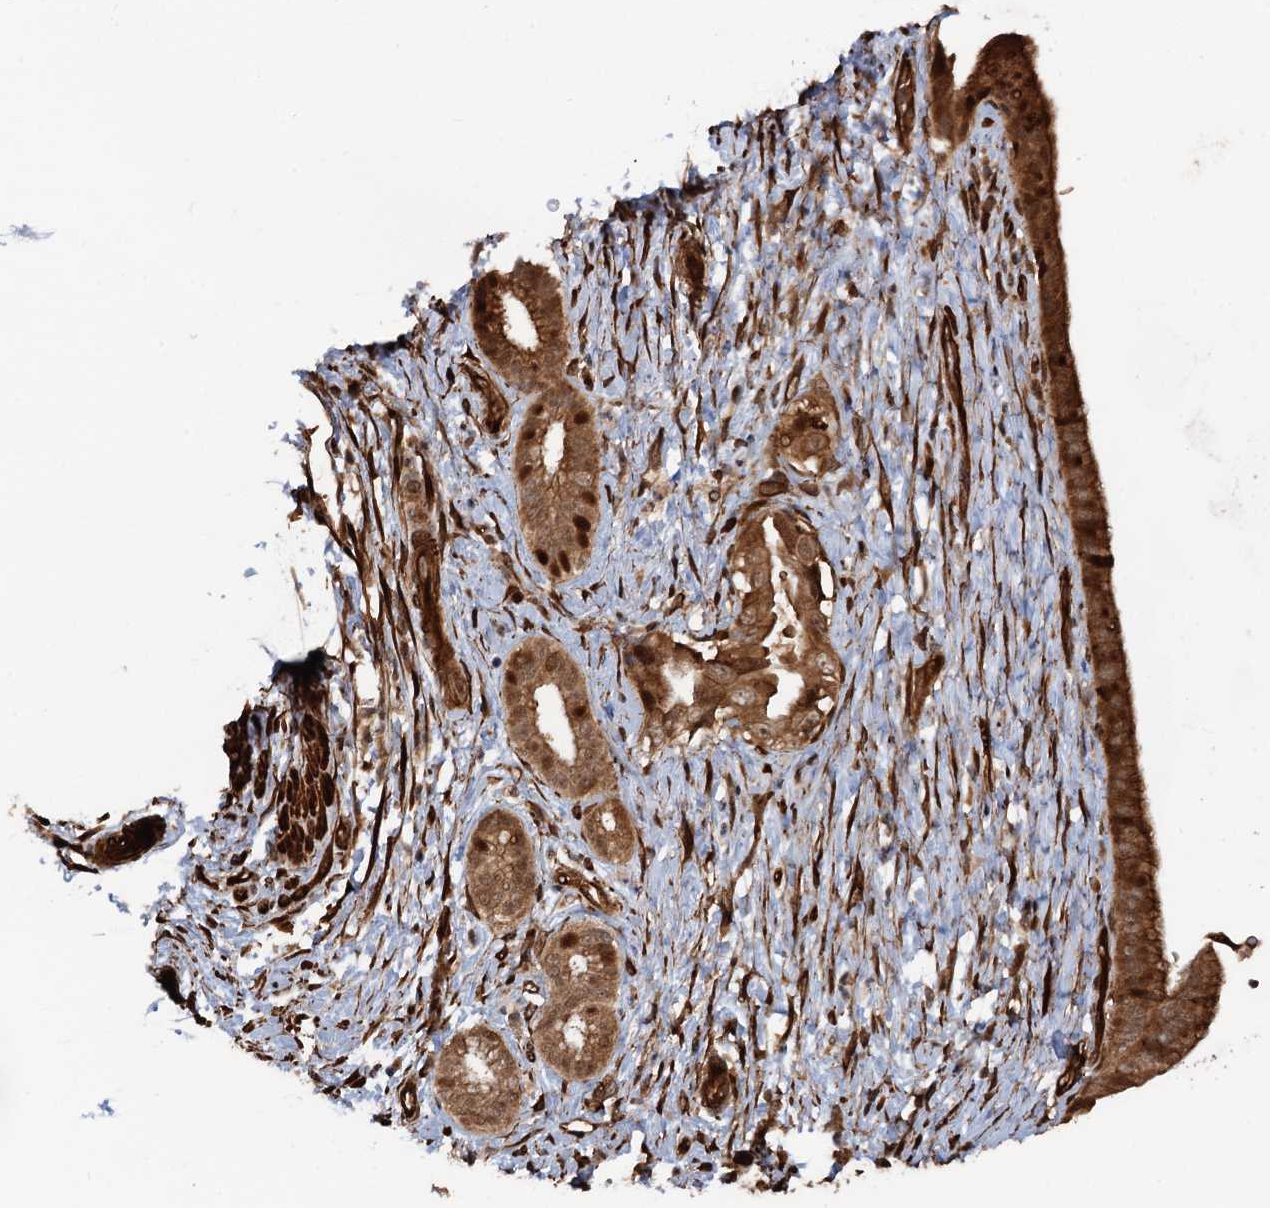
{"staining": {"intensity": "moderate", "quantity": ">75%", "location": "cytoplasmic/membranous,nuclear"}, "tissue": "pancreatic cancer", "cell_type": "Tumor cells", "image_type": "cancer", "snomed": [{"axis": "morphology", "description": "Adenocarcinoma, NOS"}, {"axis": "topography", "description": "Pancreas"}], "caption": "Pancreatic cancer (adenocarcinoma) stained with DAB immunohistochemistry (IHC) demonstrates medium levels of moderate cytoplasmic/membranous and nuclear staining in about >75% of tumor cells.", "gene": "SNRNP25", "patient": {"sex": "female", "age": 55}}